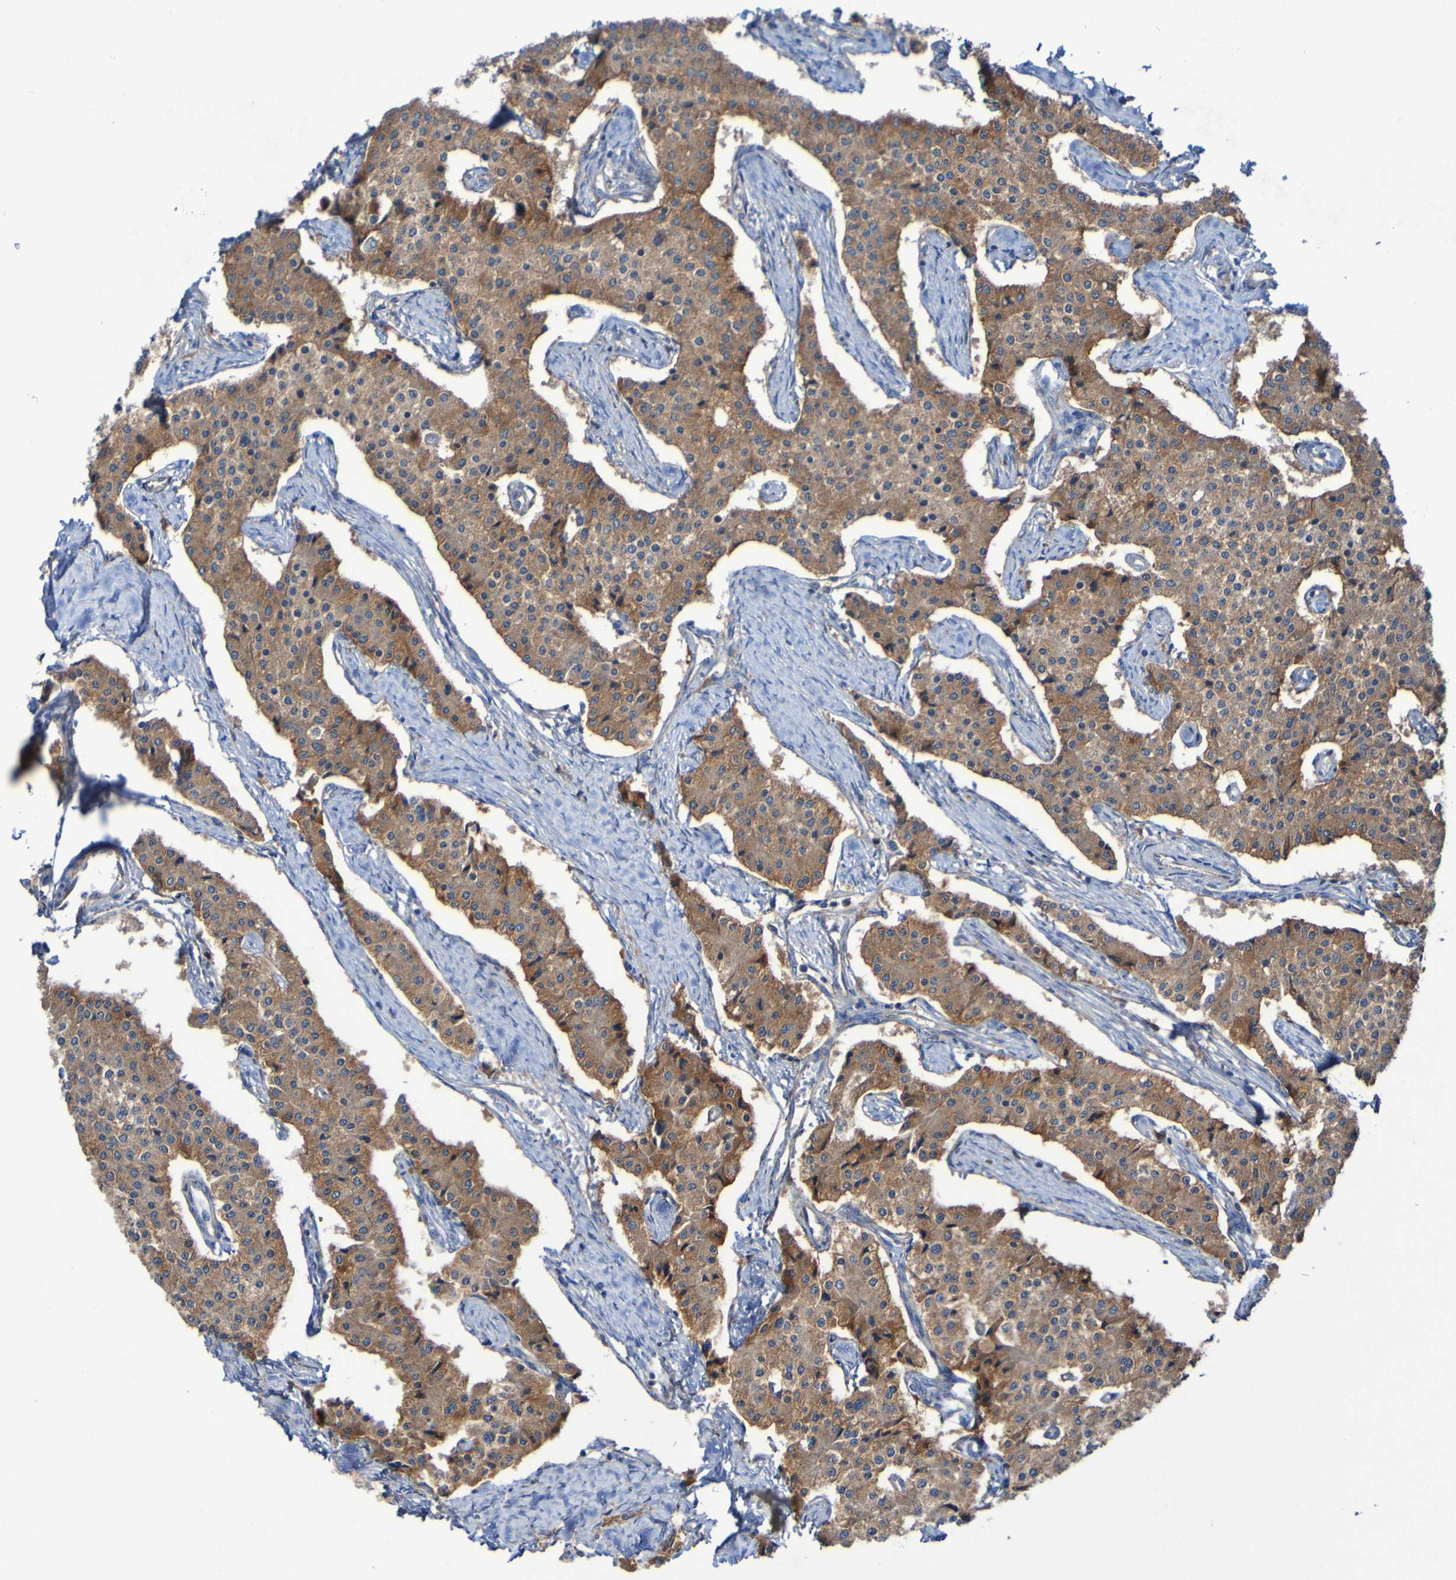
{"staining": {"intensity": "moderate", "quantity": ">75%", "location": "cytoplasmic/membranous"}, "tissue": "carcinoid", "cell_type": "Tumor cells", "image_type": "cancer", "snomed": [{"axis": "morphology", "description": "Carcinoid, malignant, NOS"}, {"axis": "topography", "description": "Colon"}], "caption": "This is a micrograph of IHC staining of malignant carcinoid, which shows moderate expression in the cytoplasmic/membranous of tumor cells.", "gene": "ARHGEF16", "patient": {"sex": "female", "age": 52}}